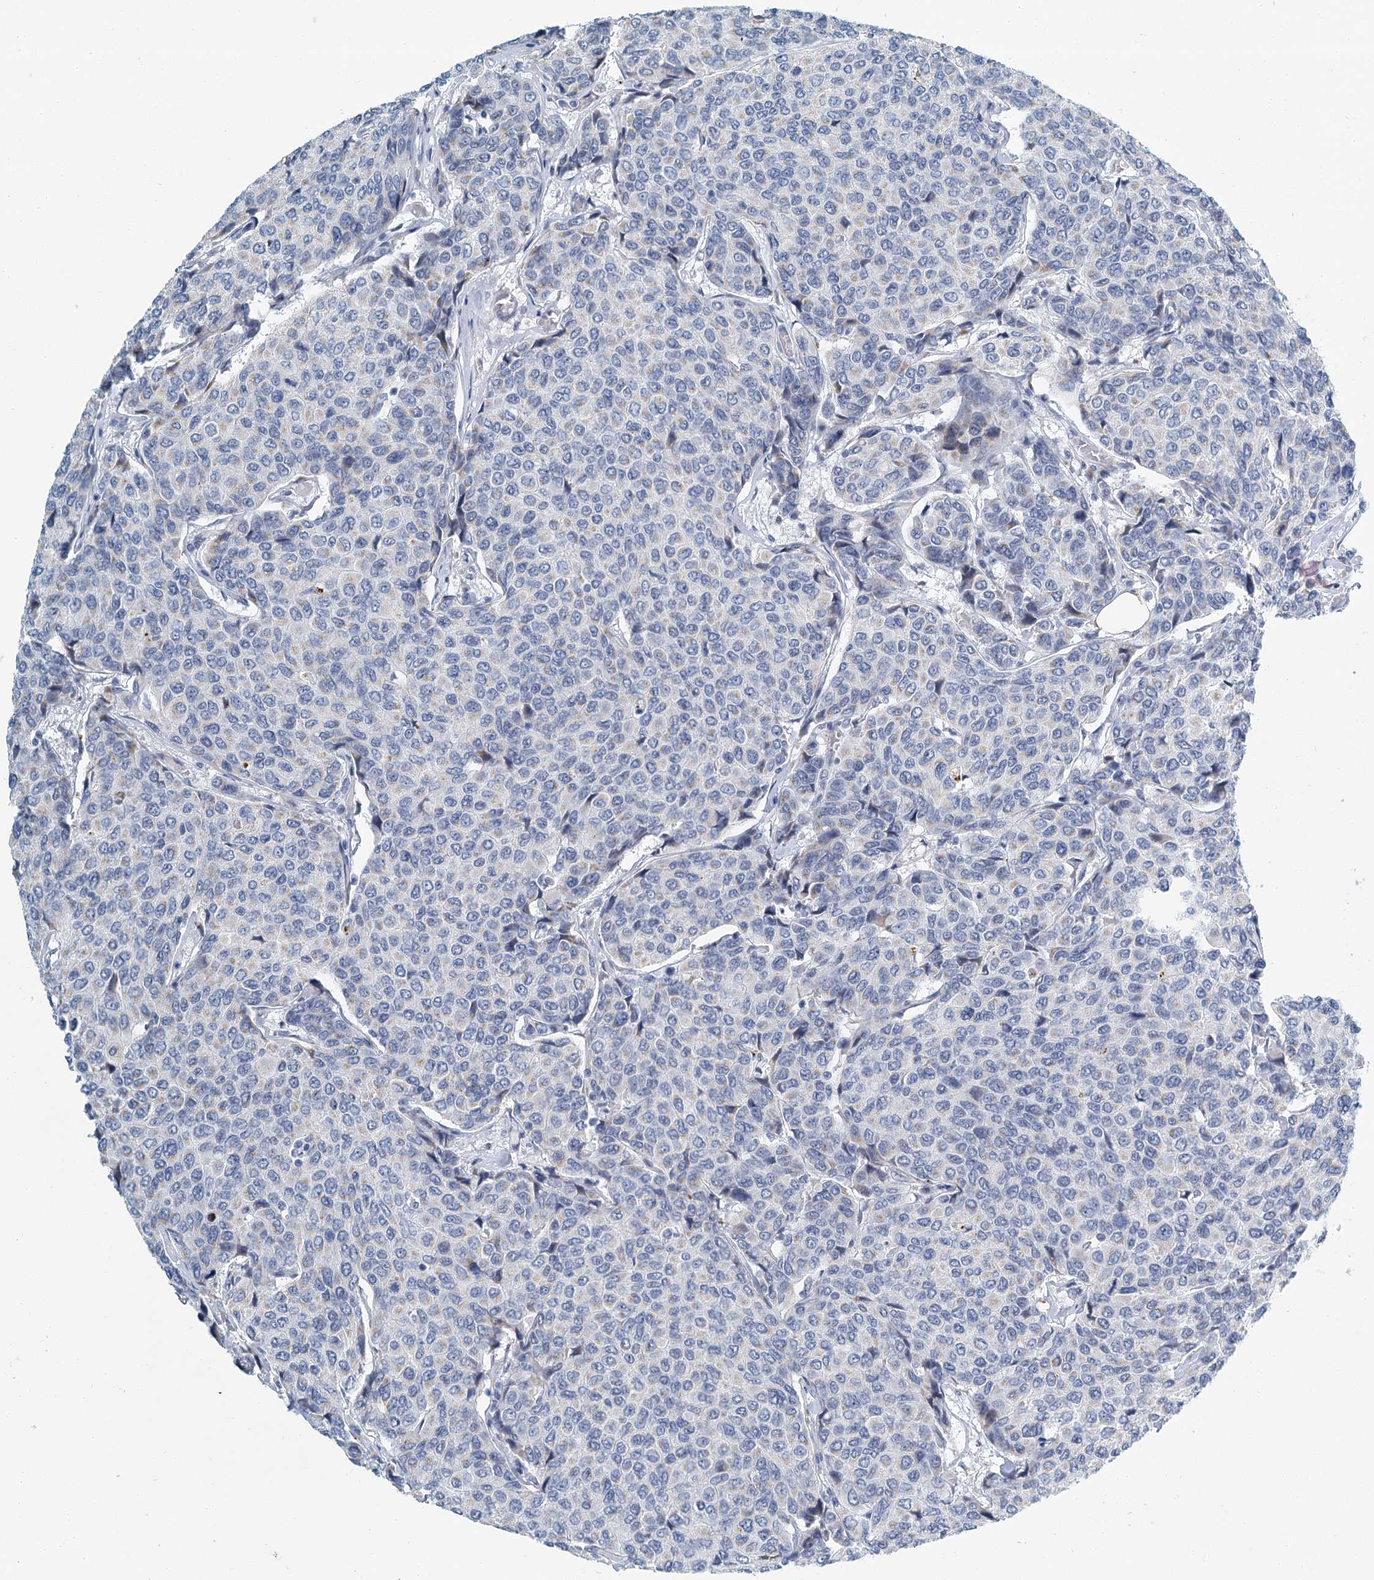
{"staining": {"intensity": "negative", "quantity": "none", "location": "none"}, "tissue": "breast cancer", "cell_type": "Tumor cells", "image_type": "cancer", "snomed": [{"axis": "morphology", "description": "Duct carcinoma"}, {"axis": "topography", "description": "Breast"}], "caption": "An immunohistochemistry (IHC) image of intraductal carcinoma (breast) is shown. There is no staining in tumor cells of intraductal carcinoma (breast).", "gene": "ZNF527", "patient": {"sex": "female", "age": 55}}